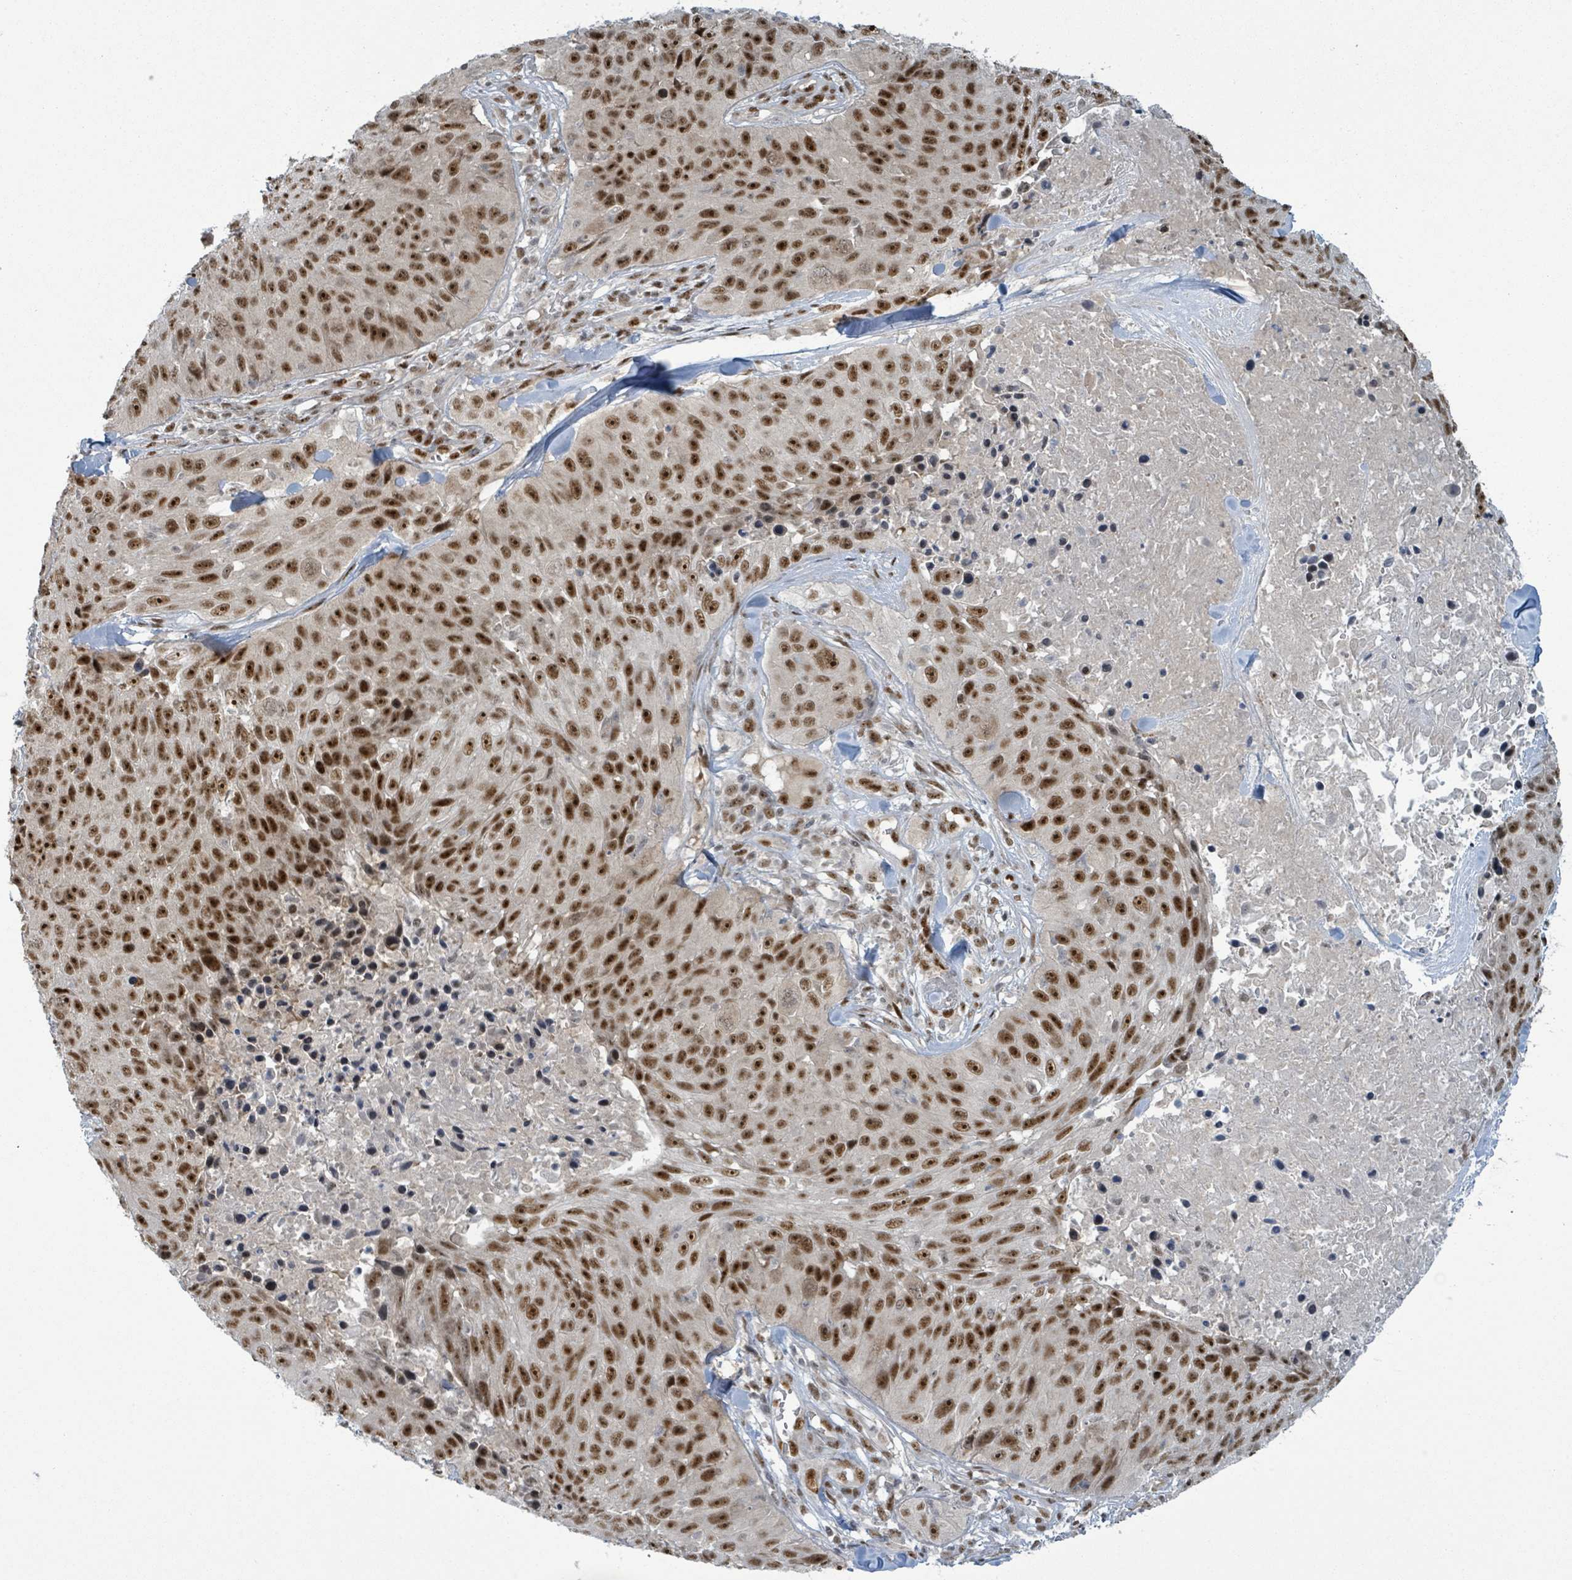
{"staining": {"intensity": "strong", "quantity": ">75%", "location": "nuclear"}, "tissue": "skin cancer", "cell_type": "Tumor cells", "image_type": "cancer", "snomed": [{"axis": "morphology", "description": "Squamous cell carcinoma, NOS"}, {"axis": "topography", "description": "Skin"}], "caption": "Immunohistochemical staining of skin cancer (squamous cell carcinoma) exhibits strong nuclear protein positivity in approximately >75% of tumor cells. (DAB IHC with brightfield microscopy, high magnification).", "gene": "KLF3", "patient": {"sex": "female", "age": 87}}